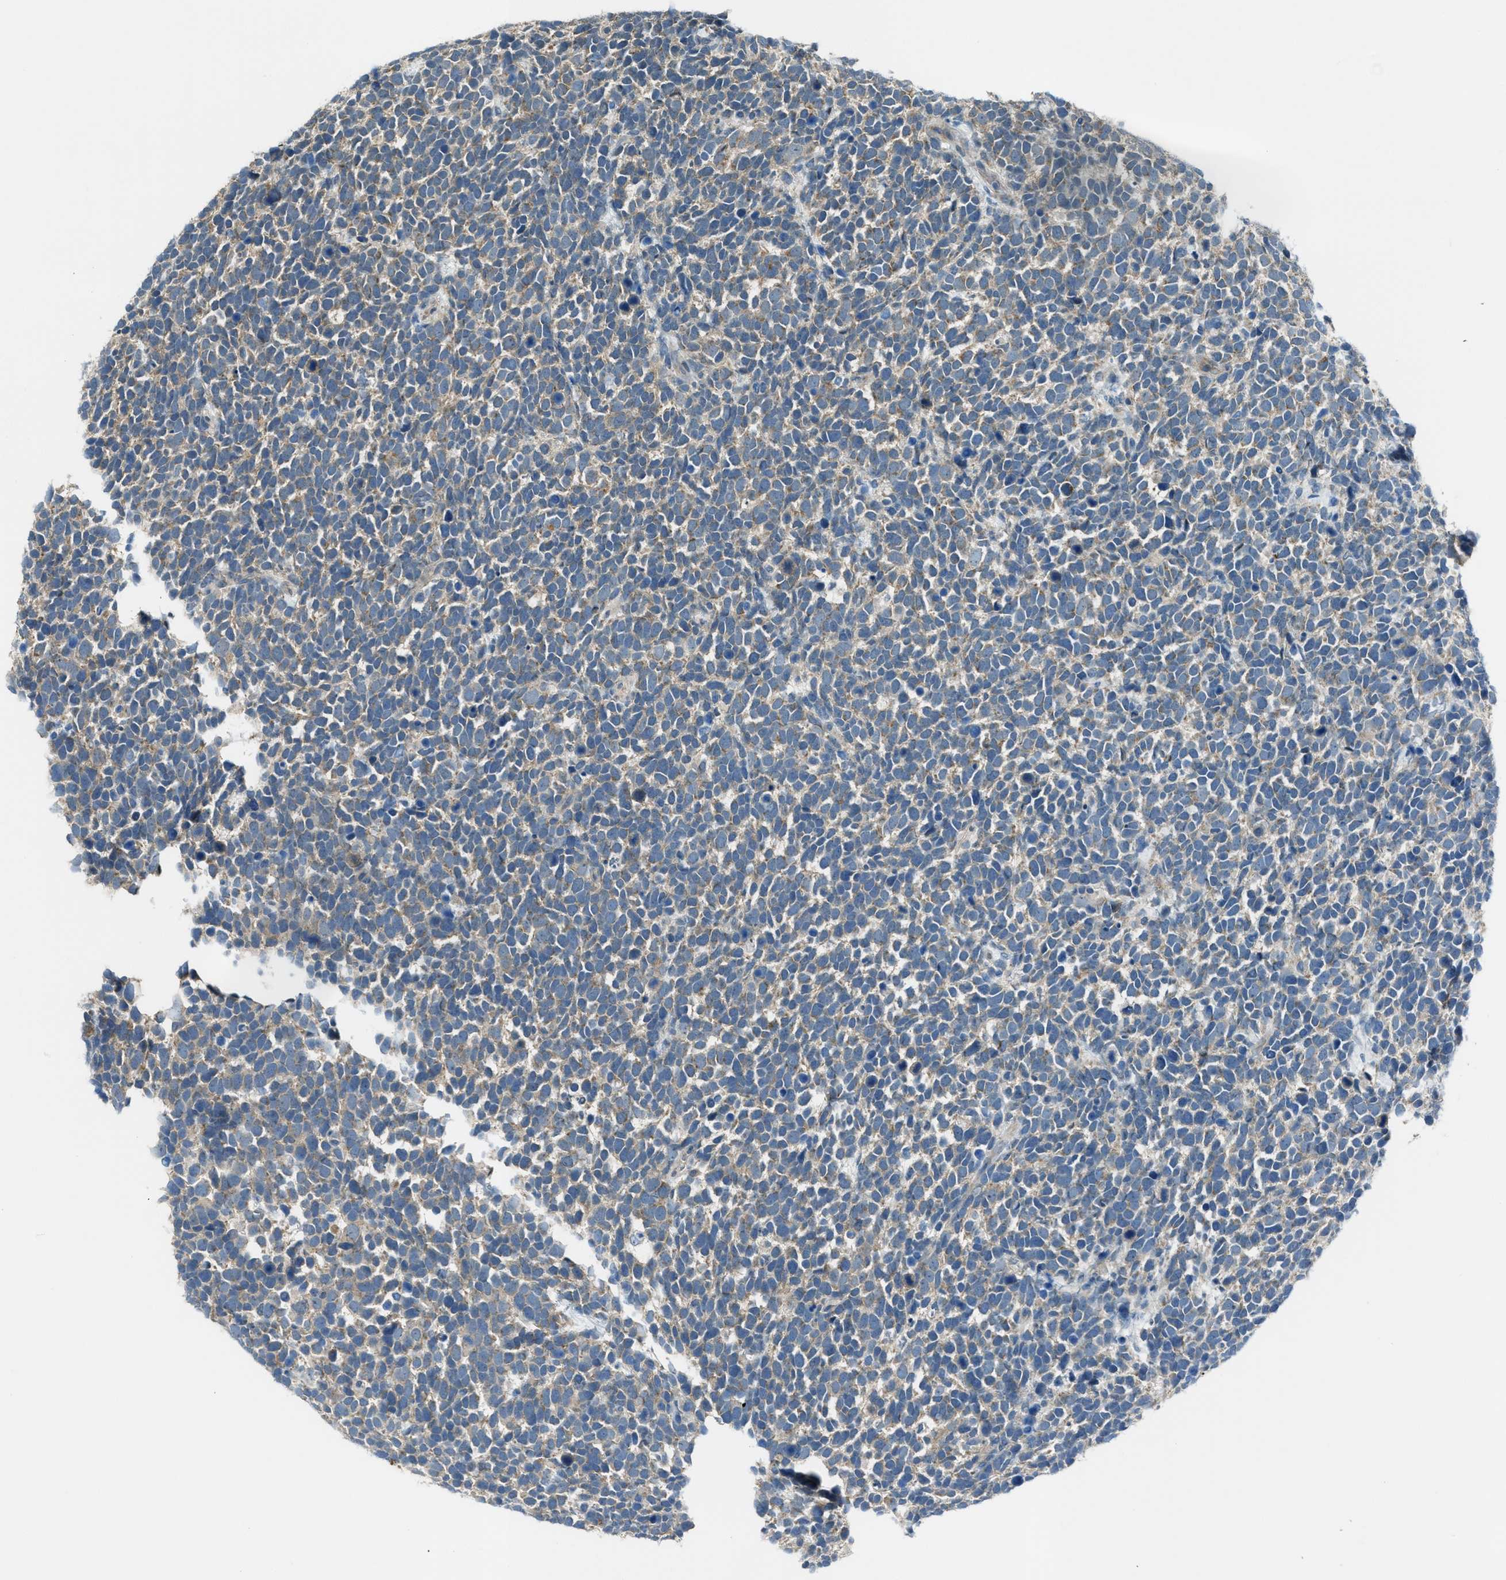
{"staining": {"intensity": "weak", "quantity": ">75%", "location": "cytoplasmic/membranous"}, "tissue": "urothelial cancer", "cell_type": "Tumor cells", "image_type": "cancer", "snomed": [{"axis": "morphology", "description": "Urothelial carcinoma, High grade"}, {"axis": "topography", "description": "Urinary bladder"}], "caption": "IHC of urothelial cancer reveals low levels of weak cytoplasmic/membranous staining in approximately >75% of tumor cells.", "gene": "CDON", "patient": {"sex": "female", "age": 82}}